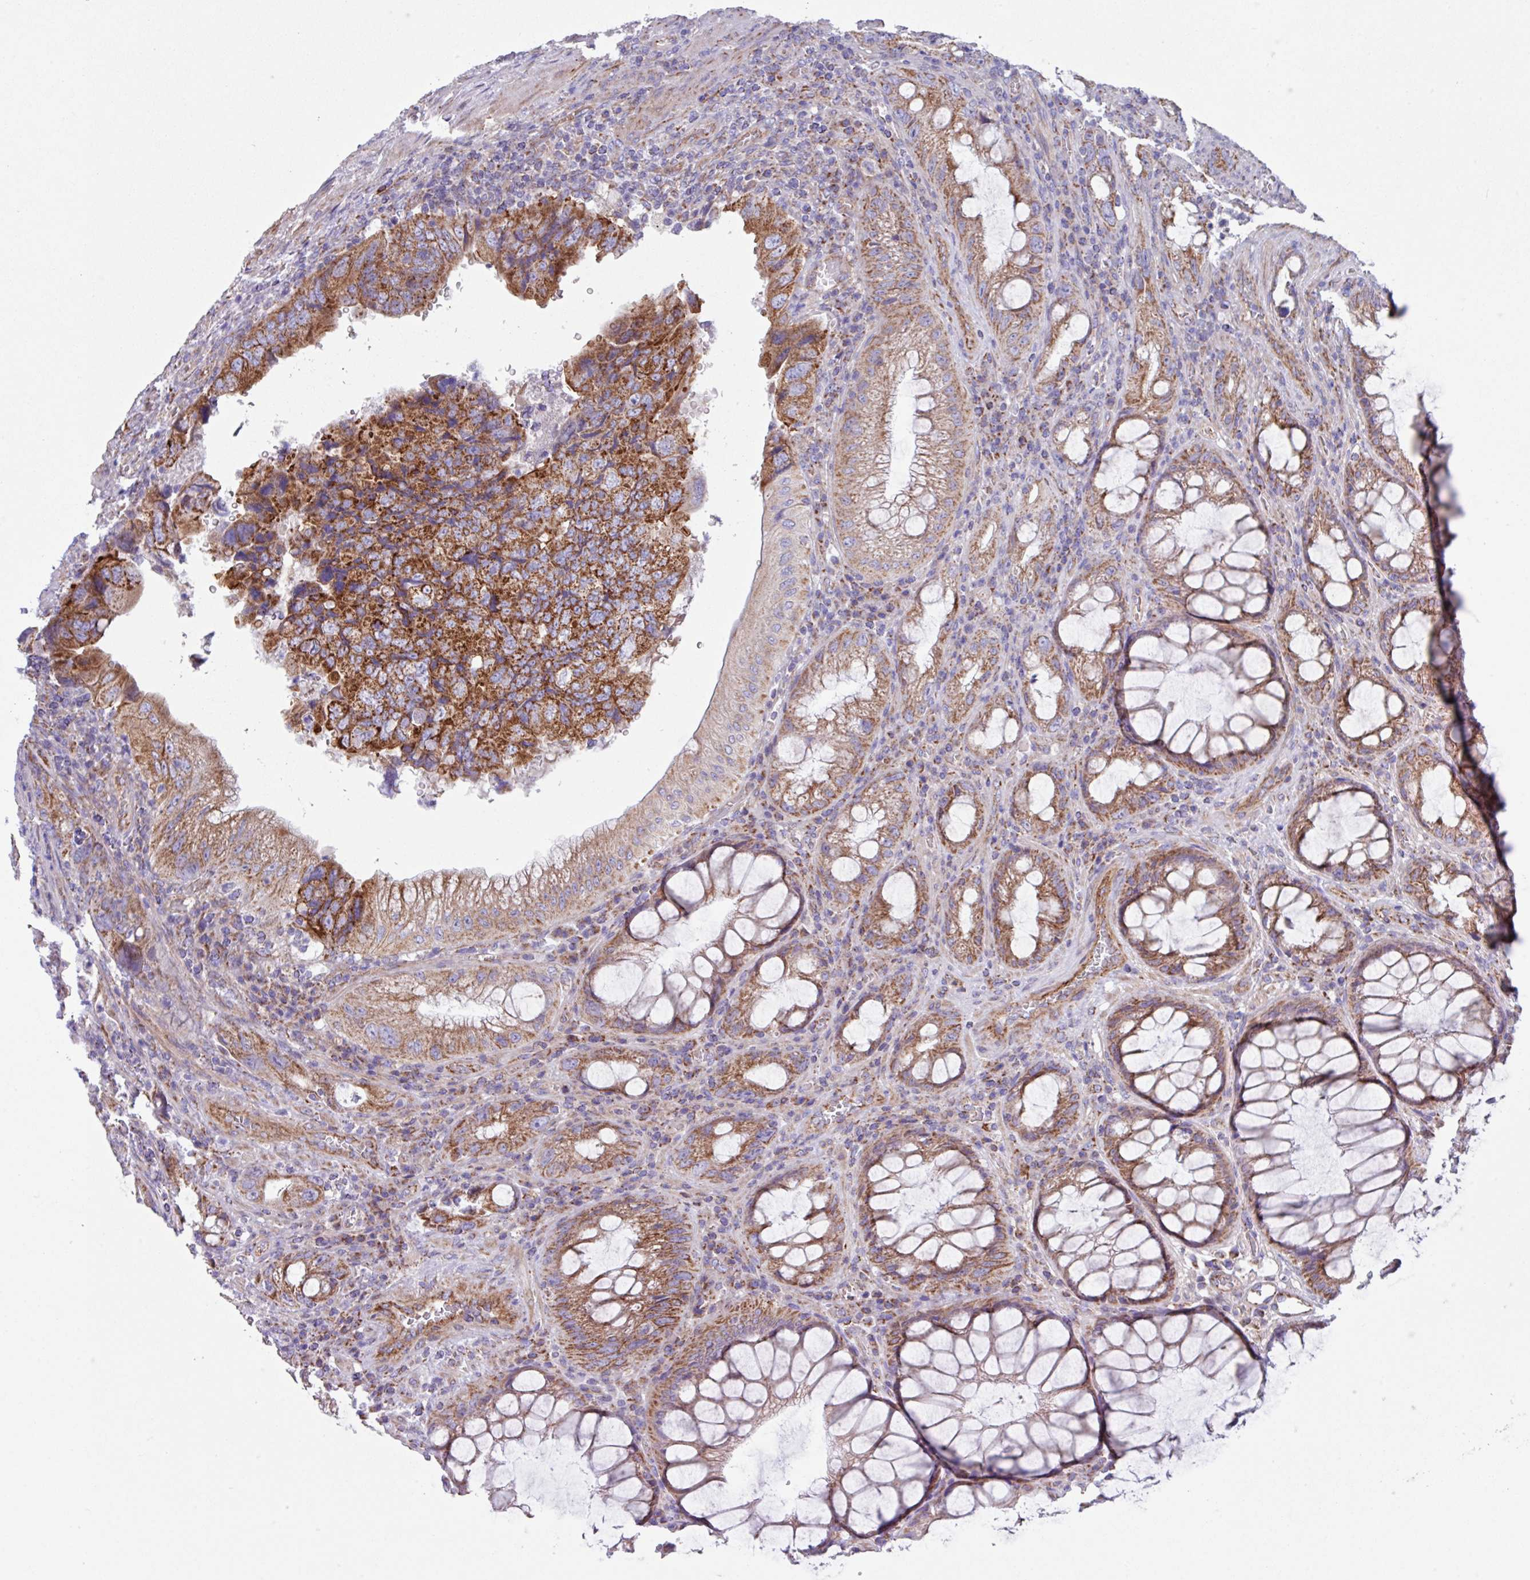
{"staining": {"intensity": "strong", "quantity": ">75%", "location": "cytoplasmic/membranous"}, "tissue": "colorectal cancer", "cell_type": "Tumor cells", "image_type": "cancer", "snomed": [{"axis": "morphology", "description": "Adenocarcinoma, NOS"}, {"axis": "topography", "description": "Rectum"}], "caption": "DAB immunohistochemical staining of colorectal cancer (adenocarcinoma) displays strong cytoplasmic/membranous protein expression in about >75% of tumor cells.", "gene": "OTULIN", "patient": {"sex": "male", "age": 63}}